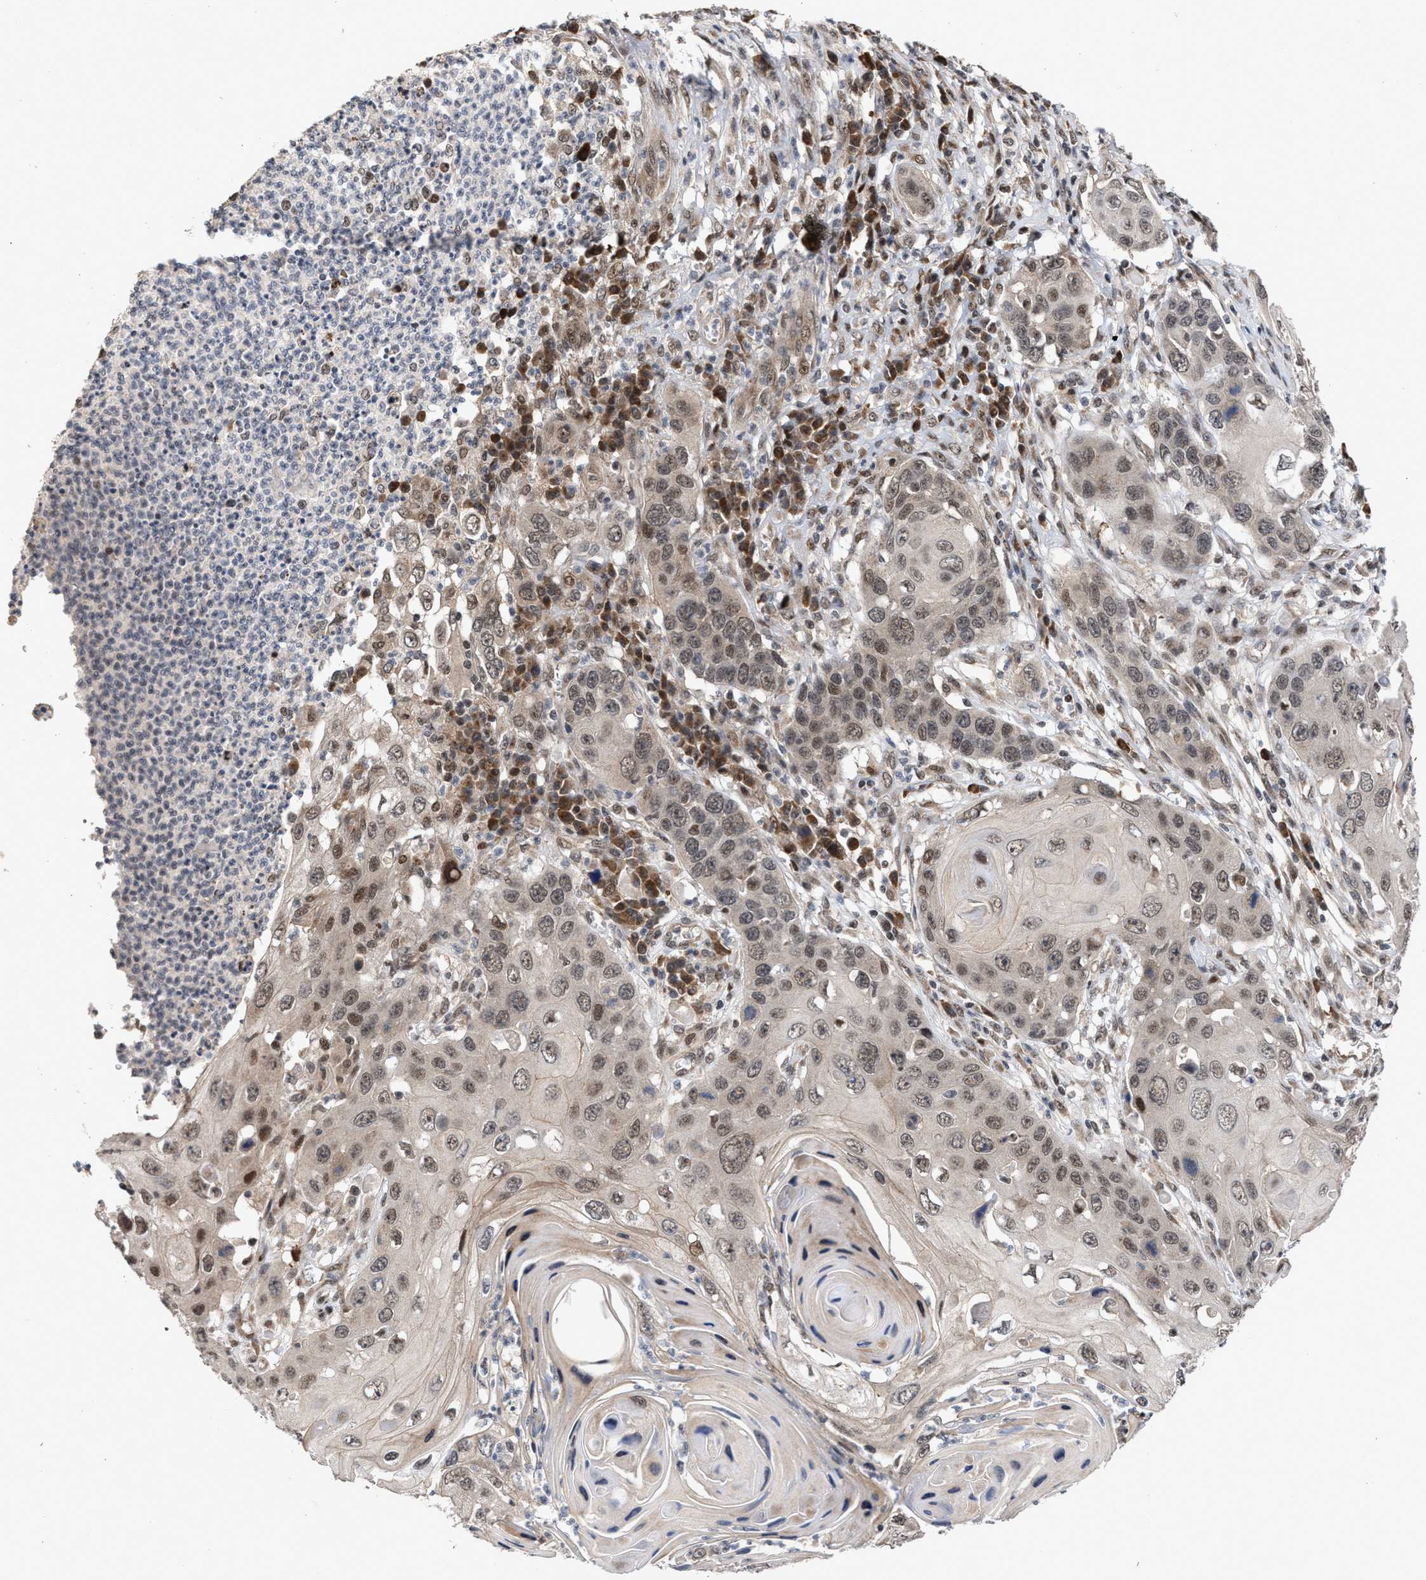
{"staining": {"intensity": "weak", "quantity": ">75%", "location": "cytoplasmic/membranous,nuclear"}, "tissue": "skin cancer", "cell_type": "Tumor cells", "image_type": "cancer", "snomed": [{"axis": "morphology", "description": "Squamous cell carcinoma, NOS"}, {"axis": "topography", "description": "Skin"}], "caption": "Tumor cells reveal low levels of weak cytoplasmic/membranous and nuclear staining in about >75% of cells in human skin squamous cell carcinoma.", "gene": "MKNK2", "patient": {"sex": "male", "age": 55}}